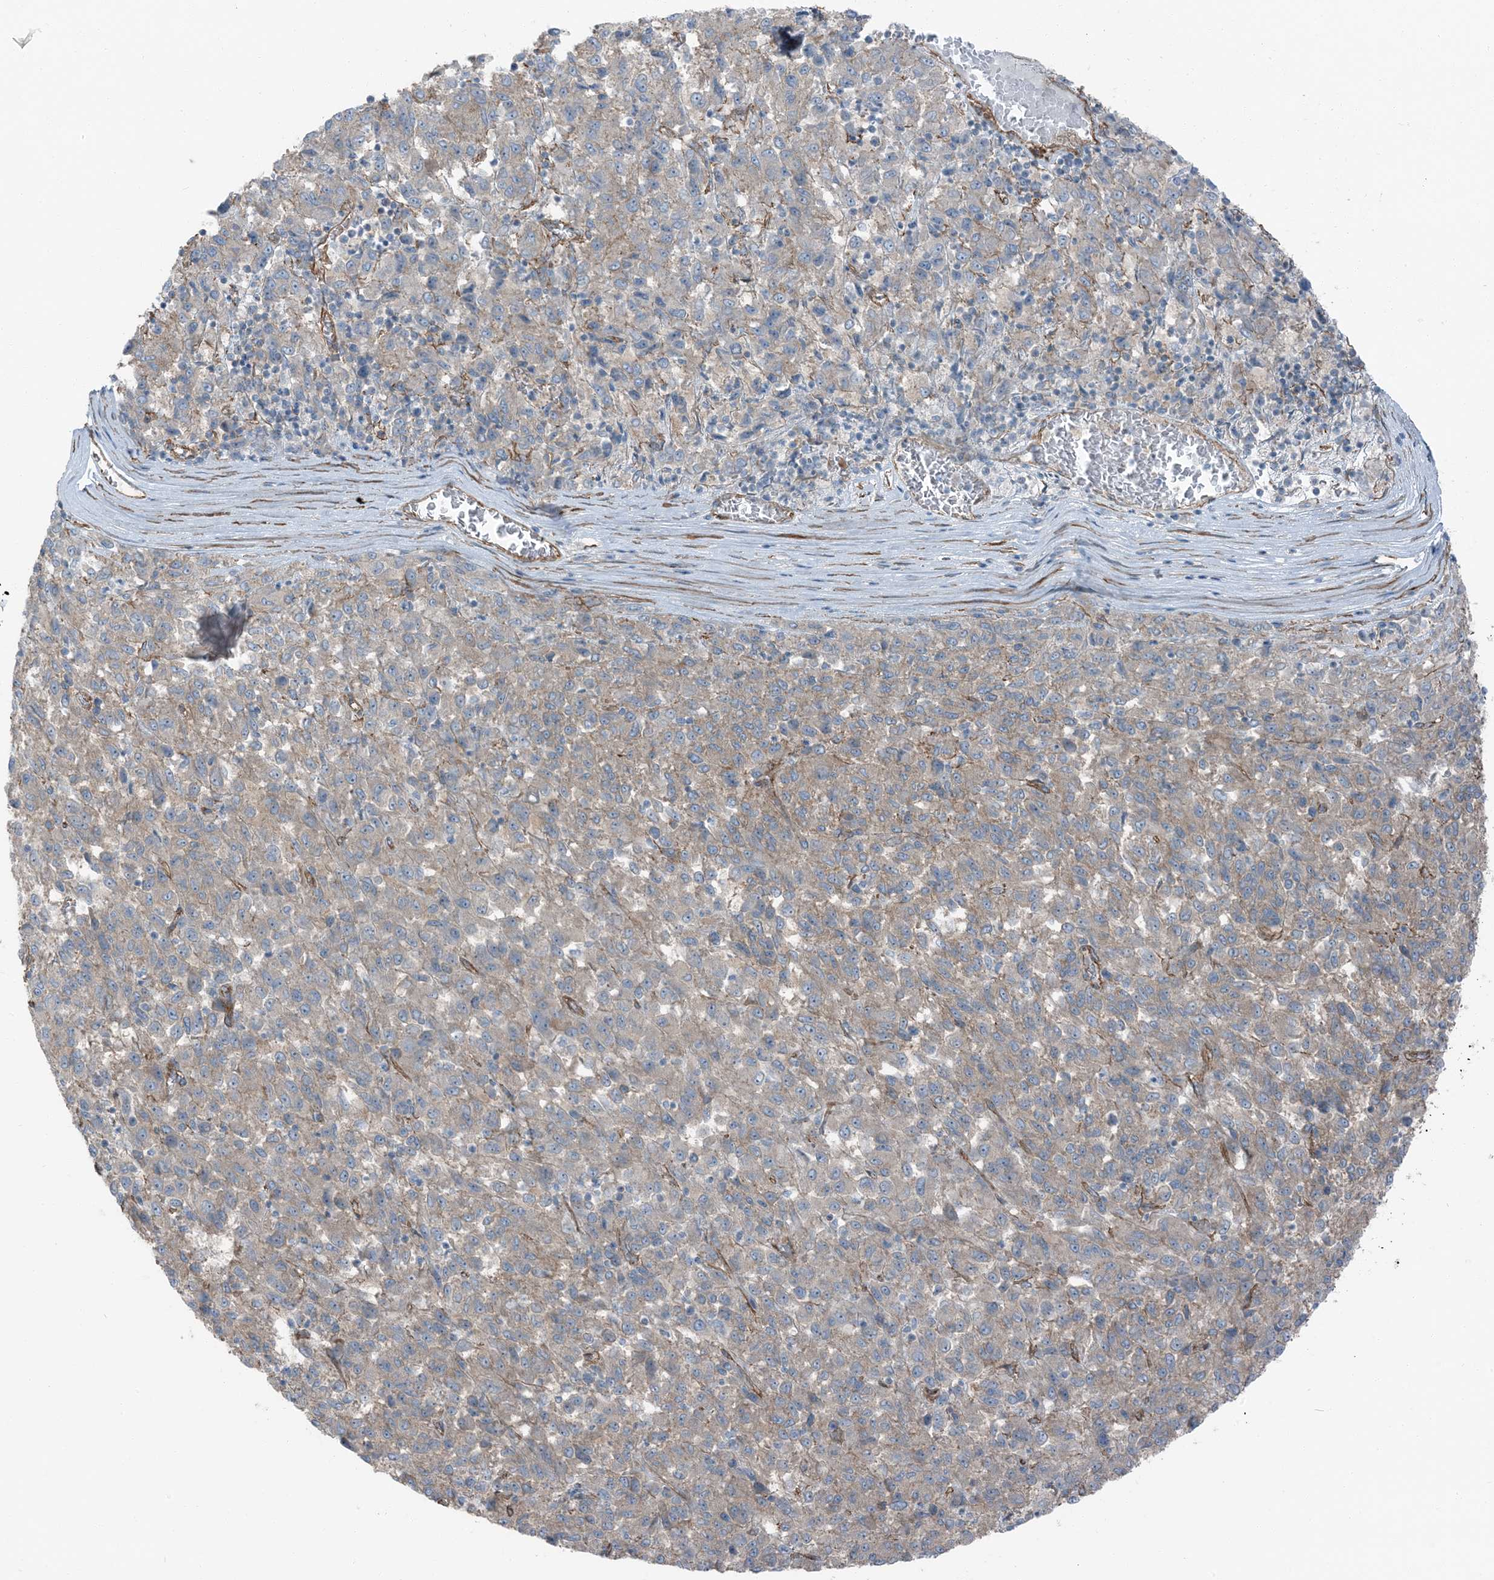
{"staining": {"intensity": "weak", "quantity": "25%-75%", "location": "cytoplasmic/membranous"}, "tissue": "melanoma", "cell_type": "Tumor cells", "image_type": "cancer", "snomed": [{"axis": "morphology", "description": "Malignant melanoma, Metastatic site"}, {"axis": "topography", "description": "Lung"}], "caption": "DAB (3,3'-diaminobenzidine) immunohistochemical staining of melanoma shows weak cytoplasmic/membranous protein staining in about 25%-75% of tumor cells. (IHC, brightfield microscopy, high magnification).", "gene": "ZFP90", "patient": {"sex": "male", "age": 64}}